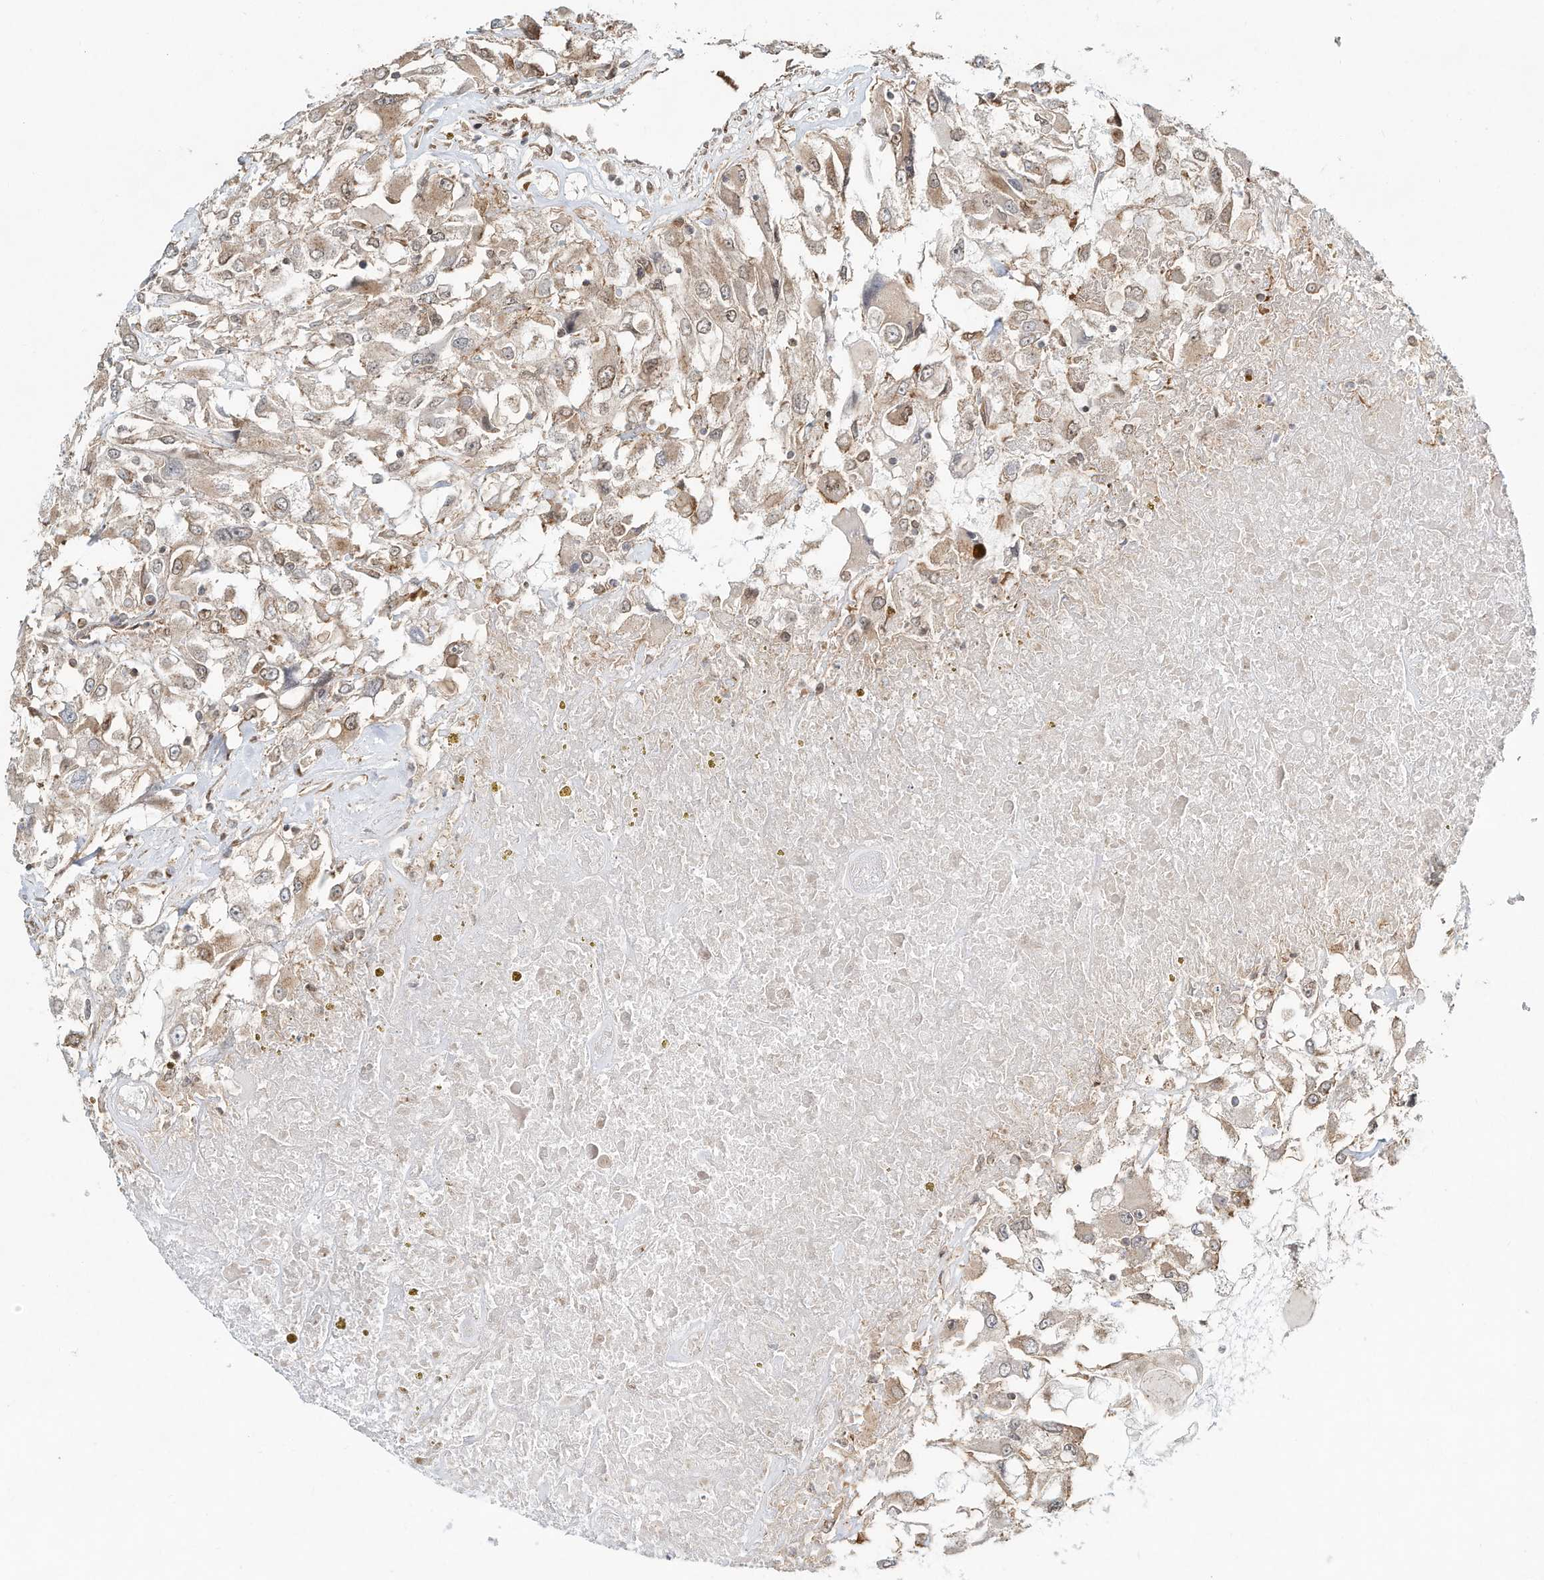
{"staining": {"intensity": "weak", "quantity": ">75%", "location": "cytoplasmic/membranous"}, "tissue": "renal cancer", "cell_type": "Tumor cells", "image_type": "cancer", "snomed": [{"axis": "morphology", "description": "Adenocarcinoma, NOS"}, {"axis": "topography", "description": "Kidney"}], "caption": "High-magnification brightfield microscopy of renal cancer (adenocarcinoma) stained with DAB (3,3'-diaminobenzidine) (brown) and counterstained with hematoxylin (blue). tumor cells exhibit weak cytoplasmic/membranous staining is seen in approximately>75% of cells.", "gene": "CUX1", "patient": {"sex": "female", "age": 52}}